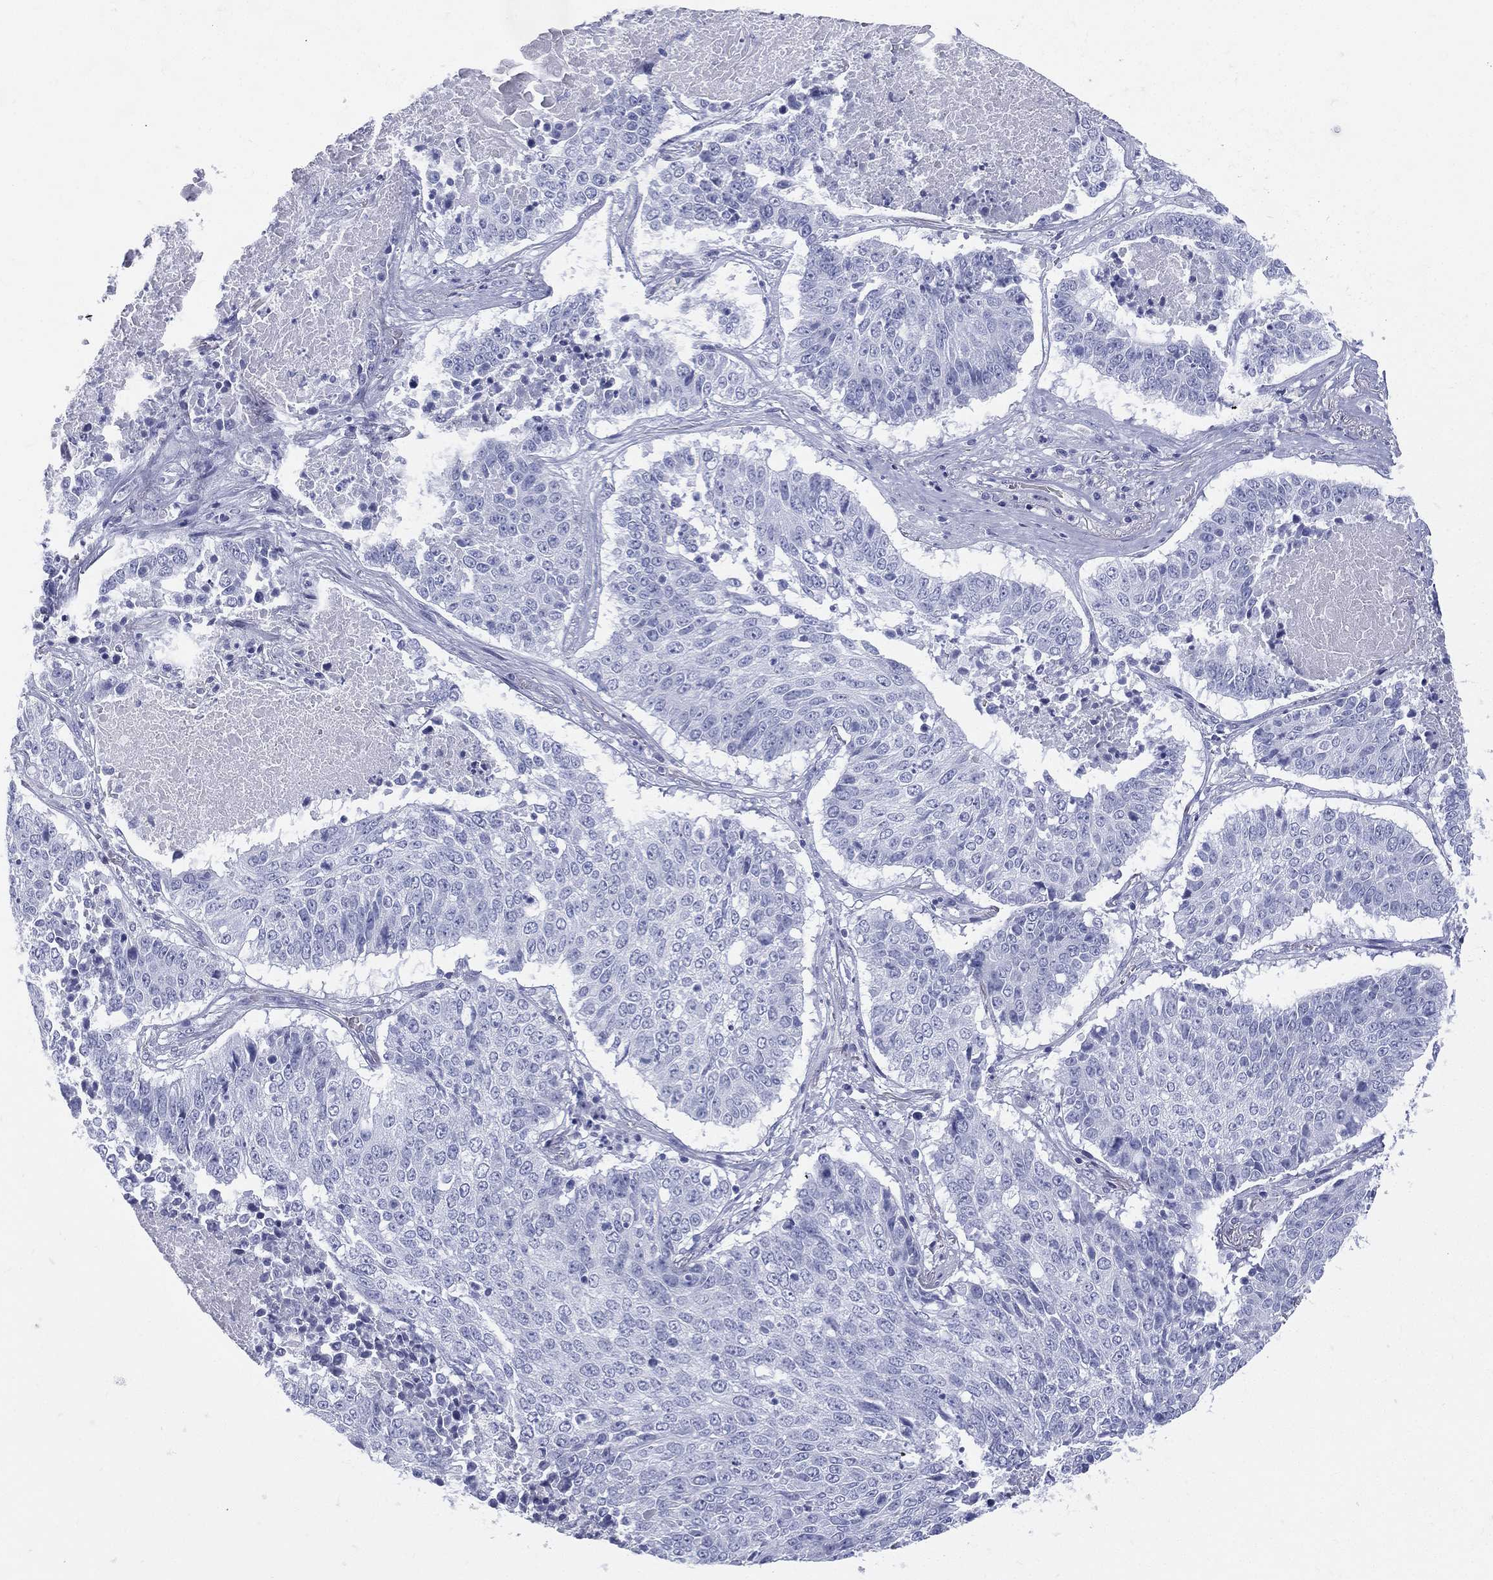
{"staining": {"intensity": "negative", "quantity": "none", "location": "none"}, "tissue": "lung cancer", "cell_type": "Tumor cells", "image_type": "cancer", "snomed": [{"axis": "morphology", "description": "Squamous cell carcinoma, NOS"}, {"axis": "topography", "description": "Lung"}], "caption": "The image demonstrates no significant expression in tumor cells of lung cancer (squamous cell carcinoma).", "gene": "ETNPPL", "patient": {"sex": "male", "age": 64}}